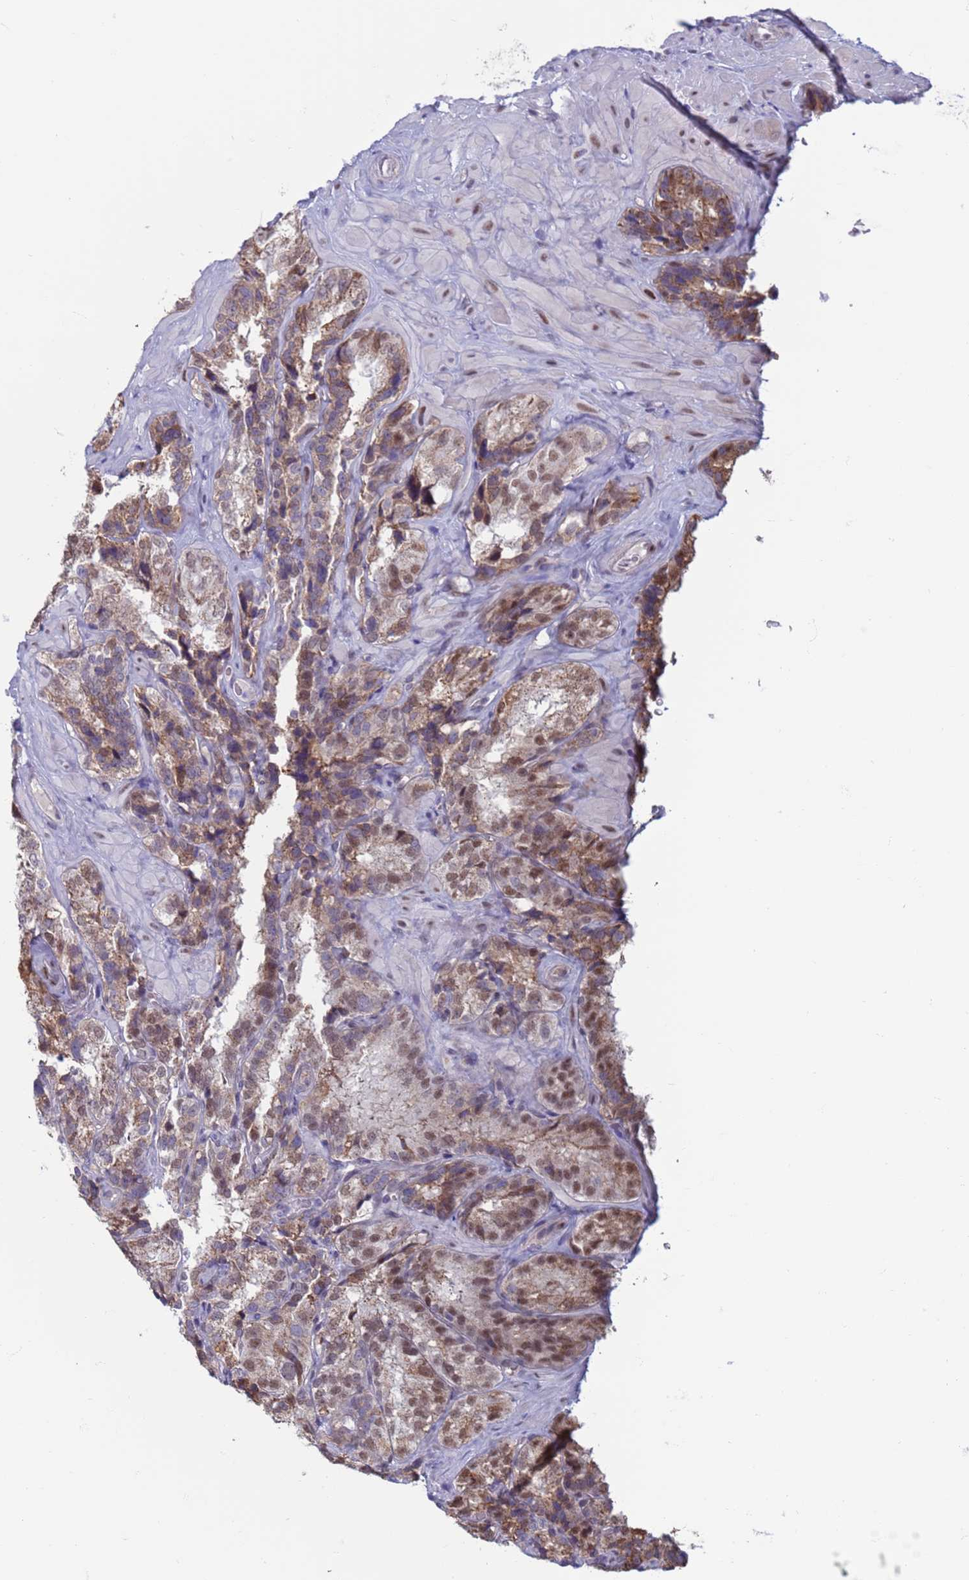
{"staining": {"intensity": "moderate", "quantity": ">75%", "location": "cytoplasmic/membranous,nuclear"}, "tissue": "seminal vesicle", "cell_type": "Glandular cells", "image_type": "normal", "snomed": [{"axis": "morphology", "description": "Normal tissue, NOS"}, {"axis": "topography", "description": "Seminal veicle"}], "caption": "IHC image of normal human seminal vesicle stained for a protein (brown), which shows medium levels of moderate cytoplasmic/membranous,nuclear positivity in approximately >75% of glandular cells.", "gene": "SAE1", "patient": {"sex": "male", "age": 58}}